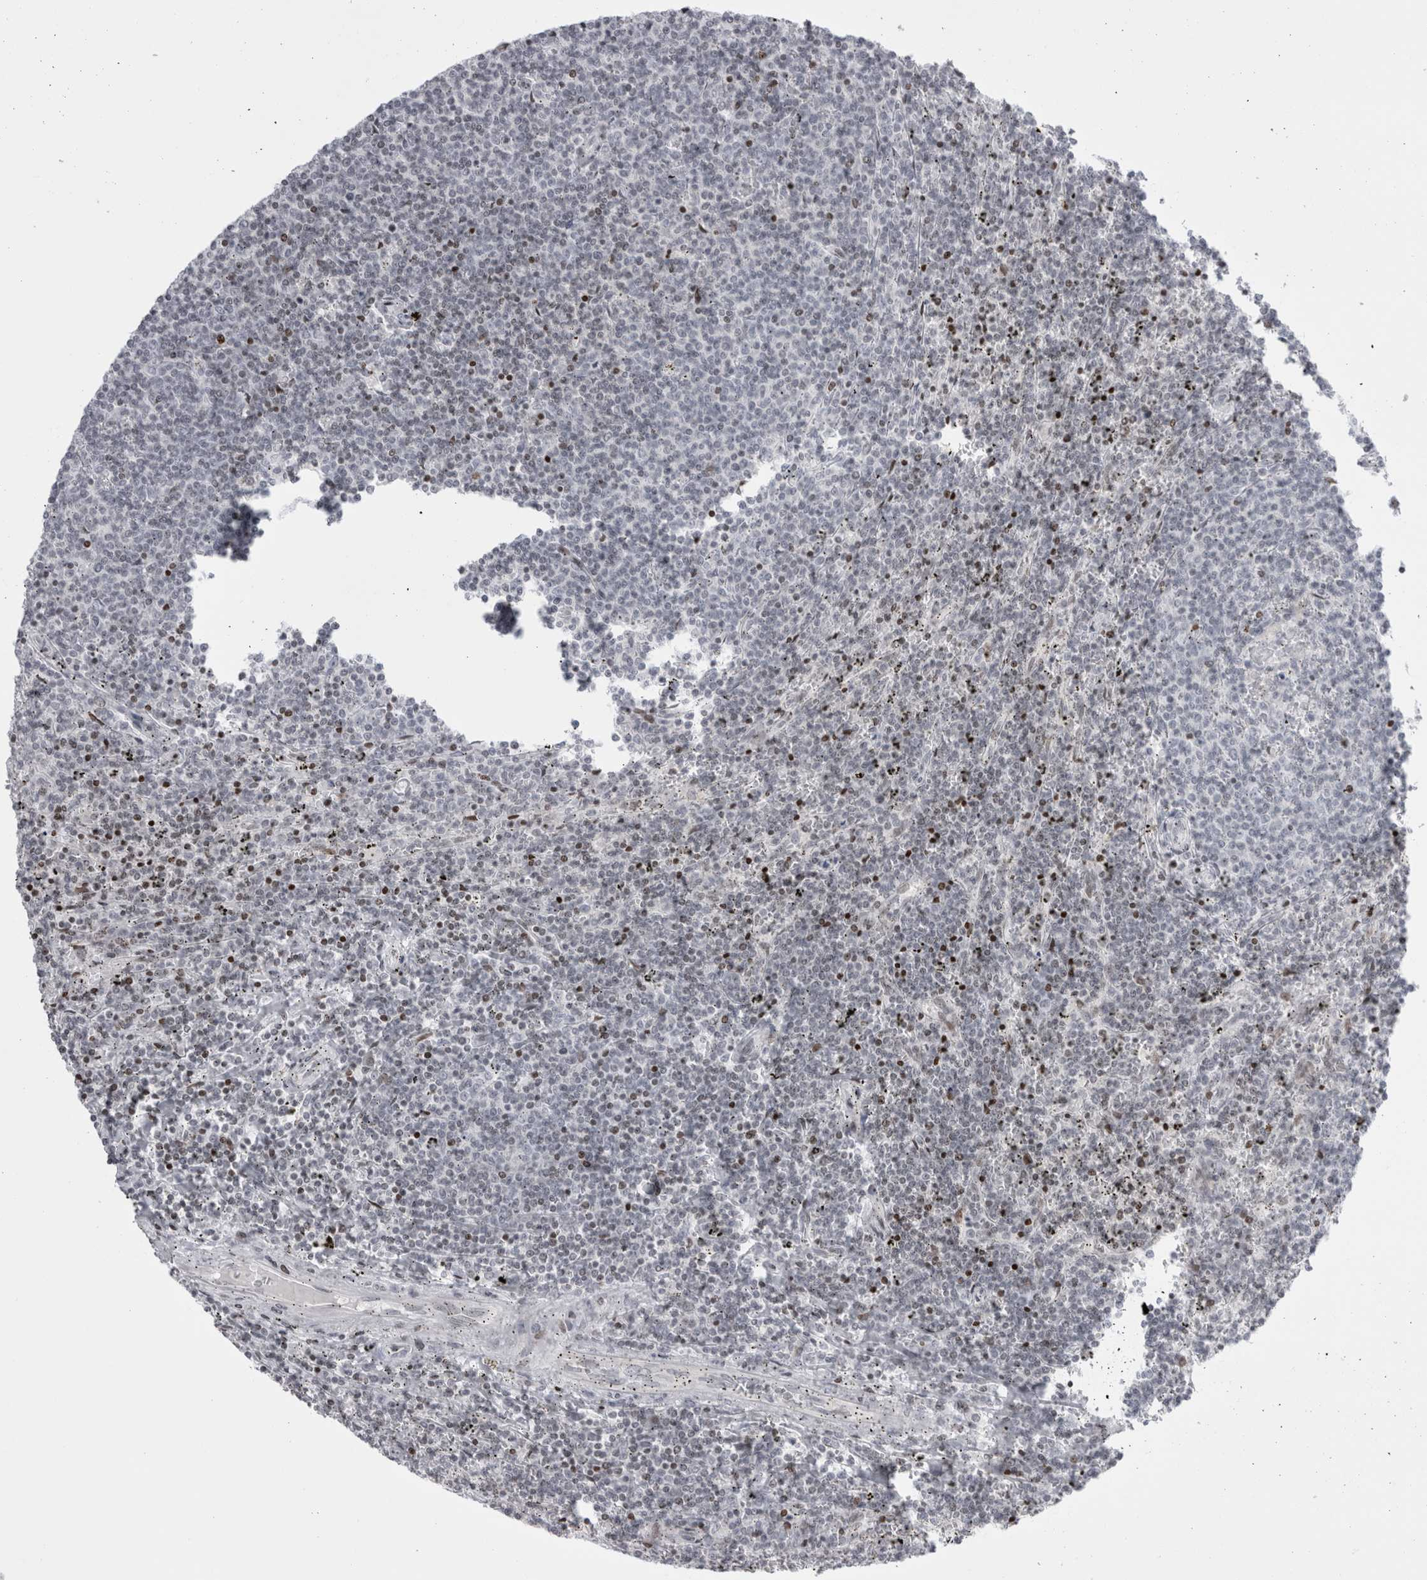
{"staining": {"intensity": "negative", "quantity": "none", "location": "none"}, "tissue": "lymphoma", "cell_type": "Tumor cells", "image_type": "cancer", "snomed": [{"axis": "morphology", "description": "Malignant lymphoma, non-Hodgkin's type, Low grade"}, {"axis": "topography", "description": "Spleen"}], "caption": "This is a micrograph of IHC staining of malignant lymphoma, non-Hodgkin's type (low-grade), which shows no expression in tumor cells.", "gene": "FNDC8", "patient": {"sex": "female", "age": 50}}